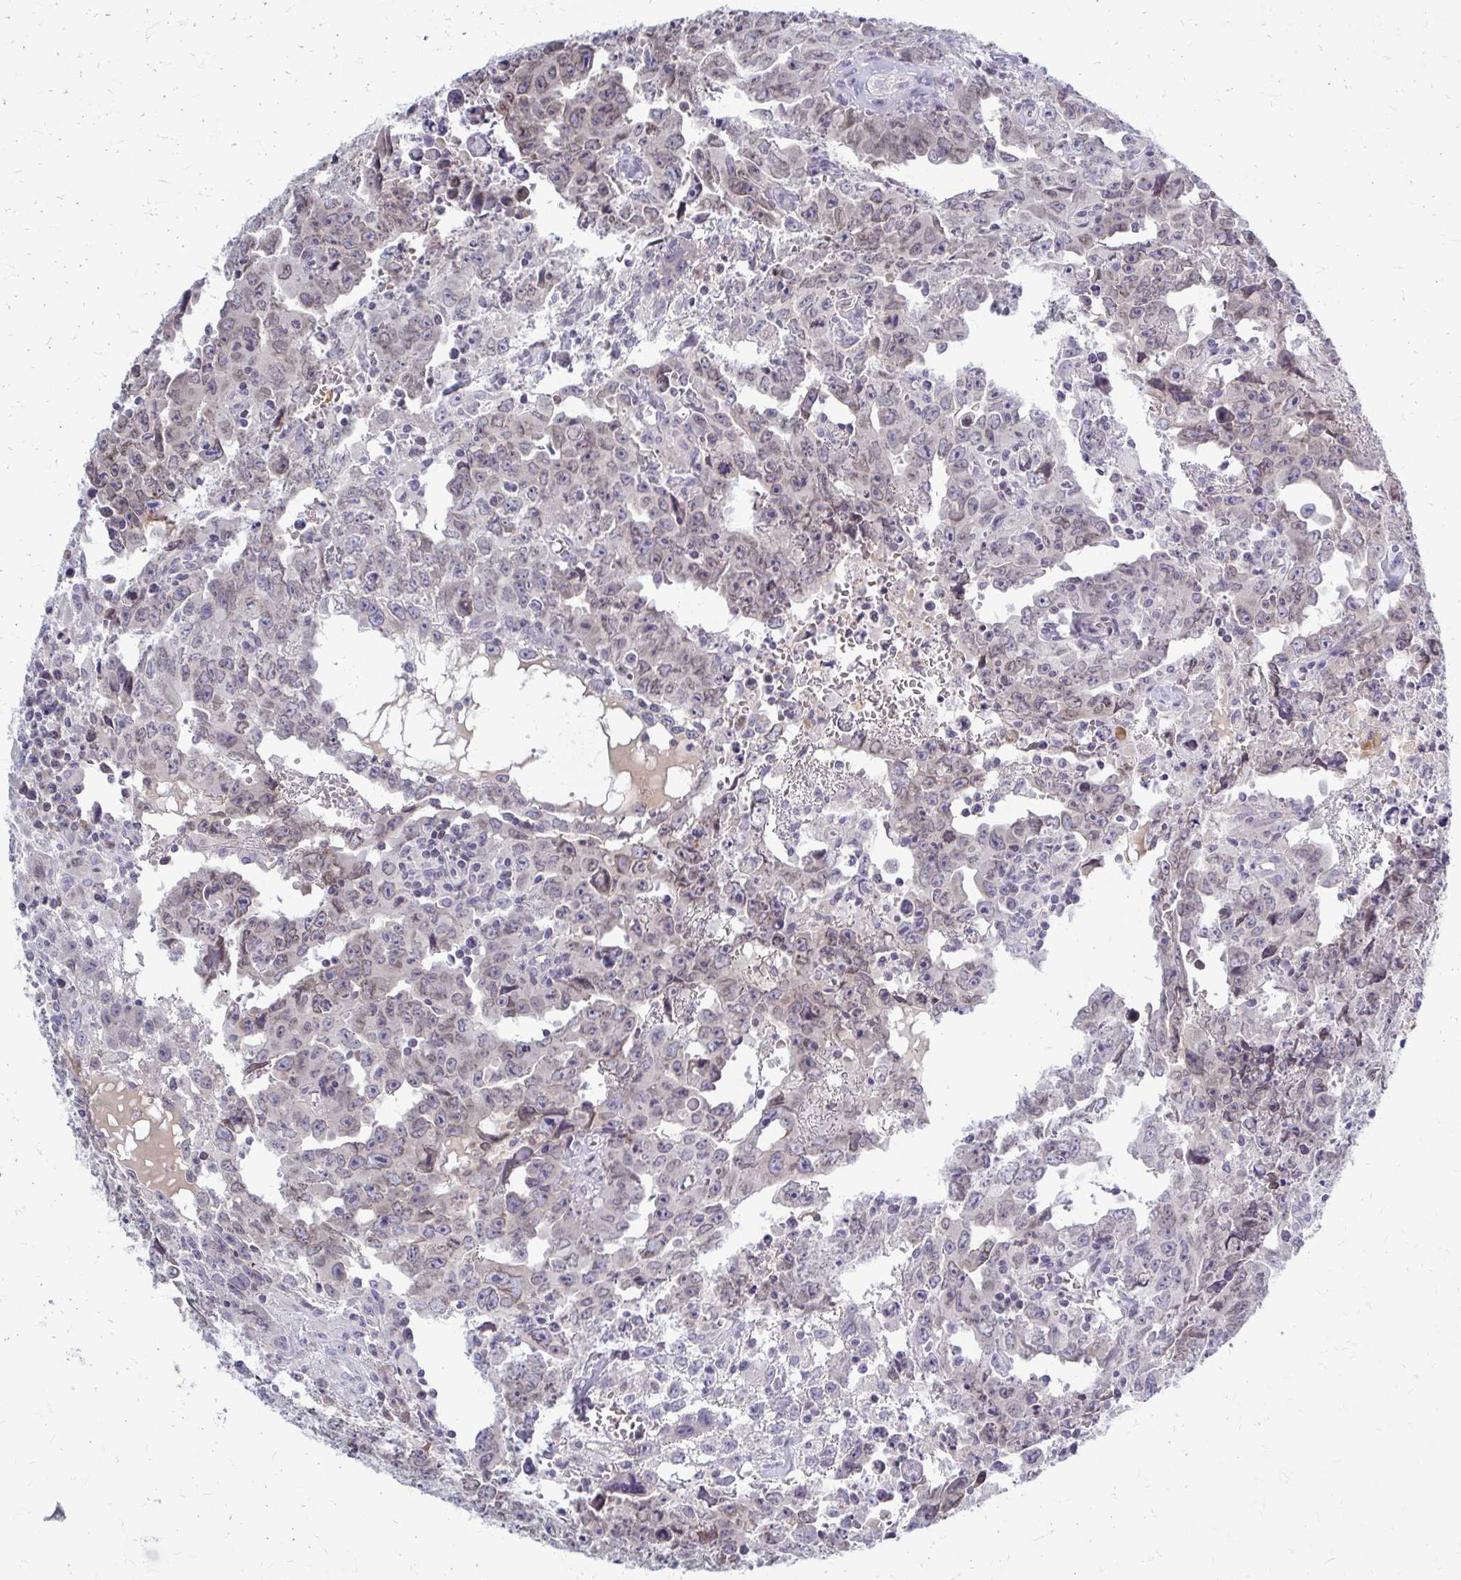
{"staining": {"intensity": "negative", "quantity": "none", "location": "none"}, "tissue": "testis cancer", "cell_type": "Tumor cells", "image_type": "cancer", "snomed": [{"axis": "morphology", "description": "Carcinoma, Embryonal, NOS"}, {"axis": "topography", "description": "Testis"}], "caption": "Immunohistochemistry (IHC) of human testis cancer reveals no staining in tumor cells. The staining was performed using DAB (3,3'-diaminobenzidine) to visualize the protein expression in brown, while the nuclei were stained in blue with hematoxylin (Magnification: 20x).", "gene": "MCRIP2", "patient": {"sex": "male", "age": 22}}